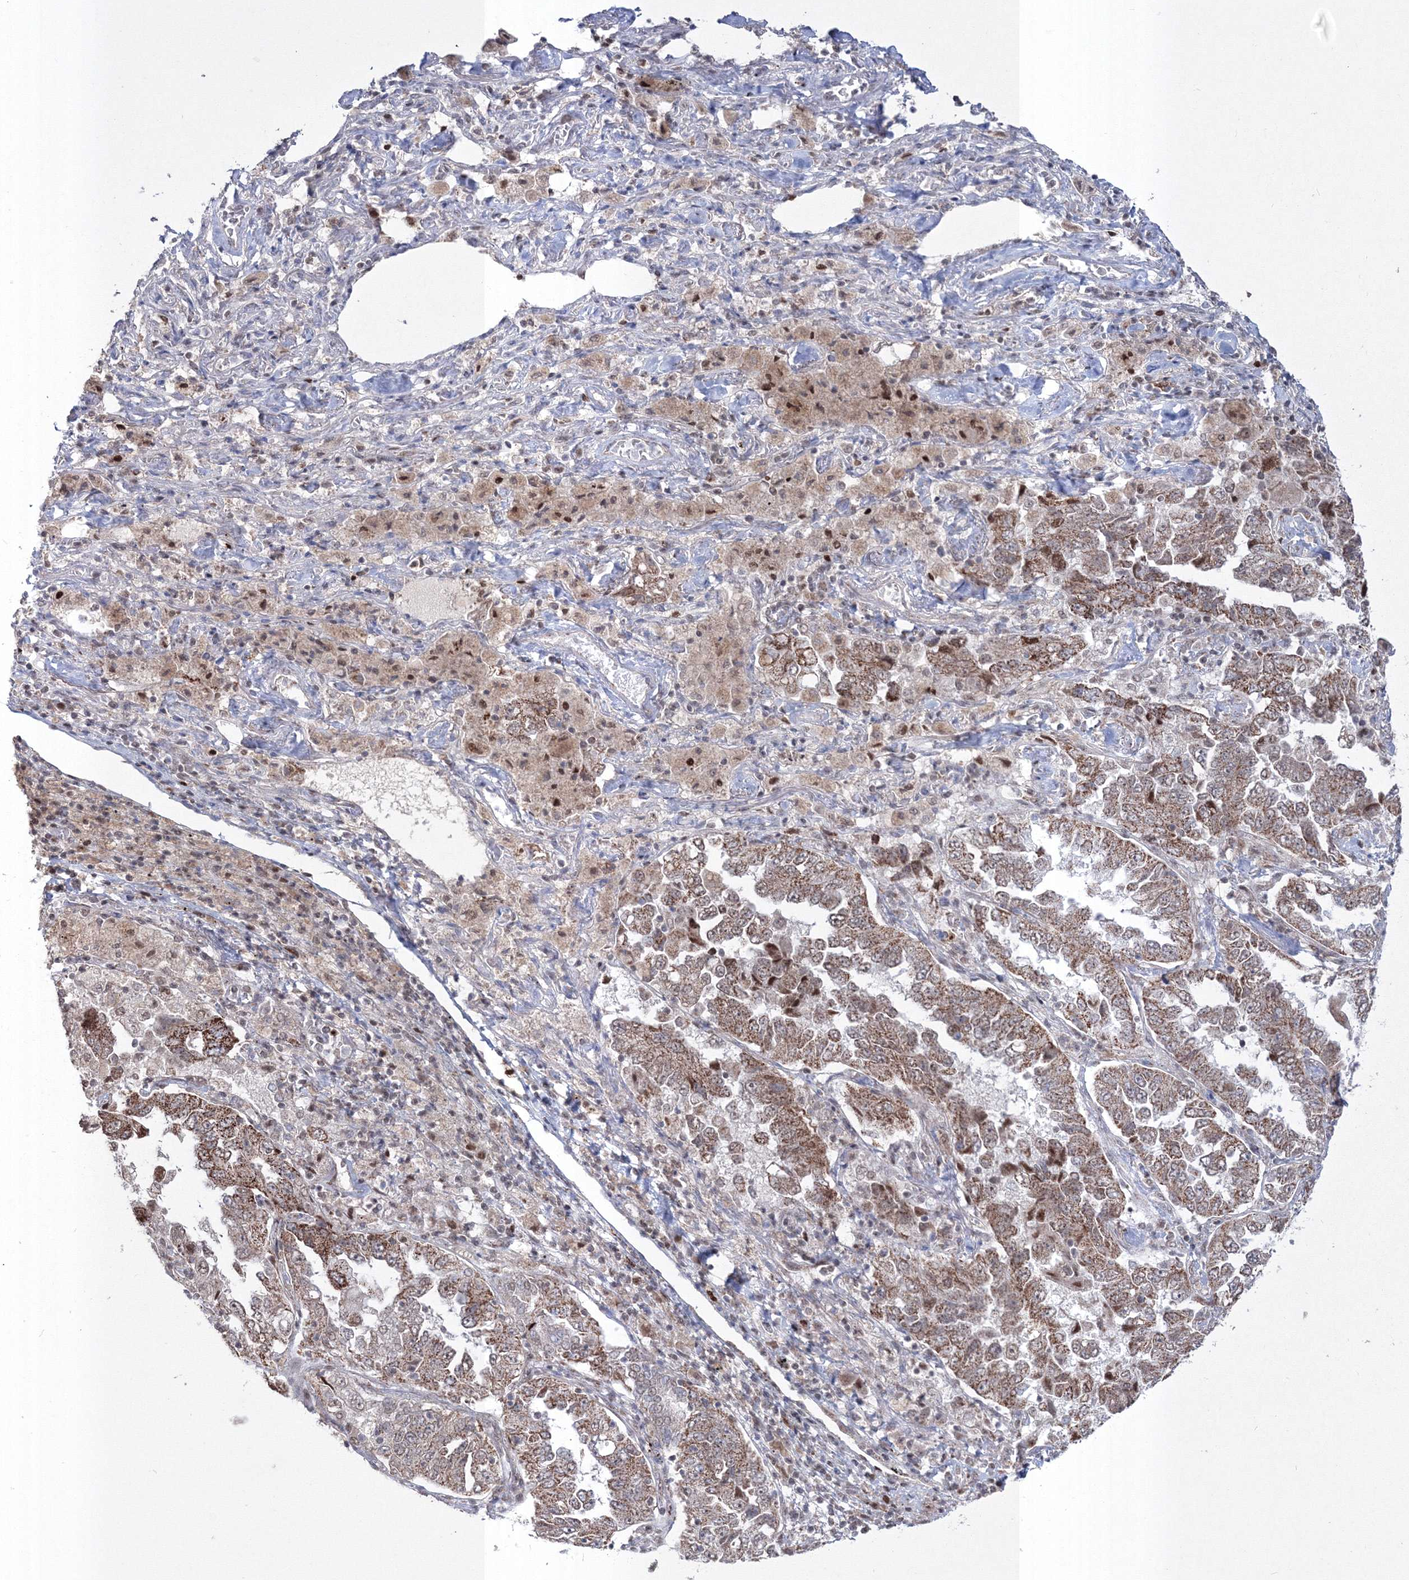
{"staining": {"intensity": "moderate", "quantity": ">75%", "location": "cytoplasmic/membranous,nuclear"}, "tissue": "lung cancer", "cell_type": "Tumor cells", "image_type": "cancer", "snomed": [{"axis": "morphology", "description": "Adenocarcinoma, NOS"}, {"axis": "topography", "description": "Lung"}], "caption": "Lung cancer (adenocarcinoma) tissue displays moderate cytoplasmic/membranous and nuclear positivity in about >75% of tumor cells The protein is shown in brown color, while the nuclei are stained blue.", "gene": "GRSF1", "patient": {"sex": "female", "age": 51}}